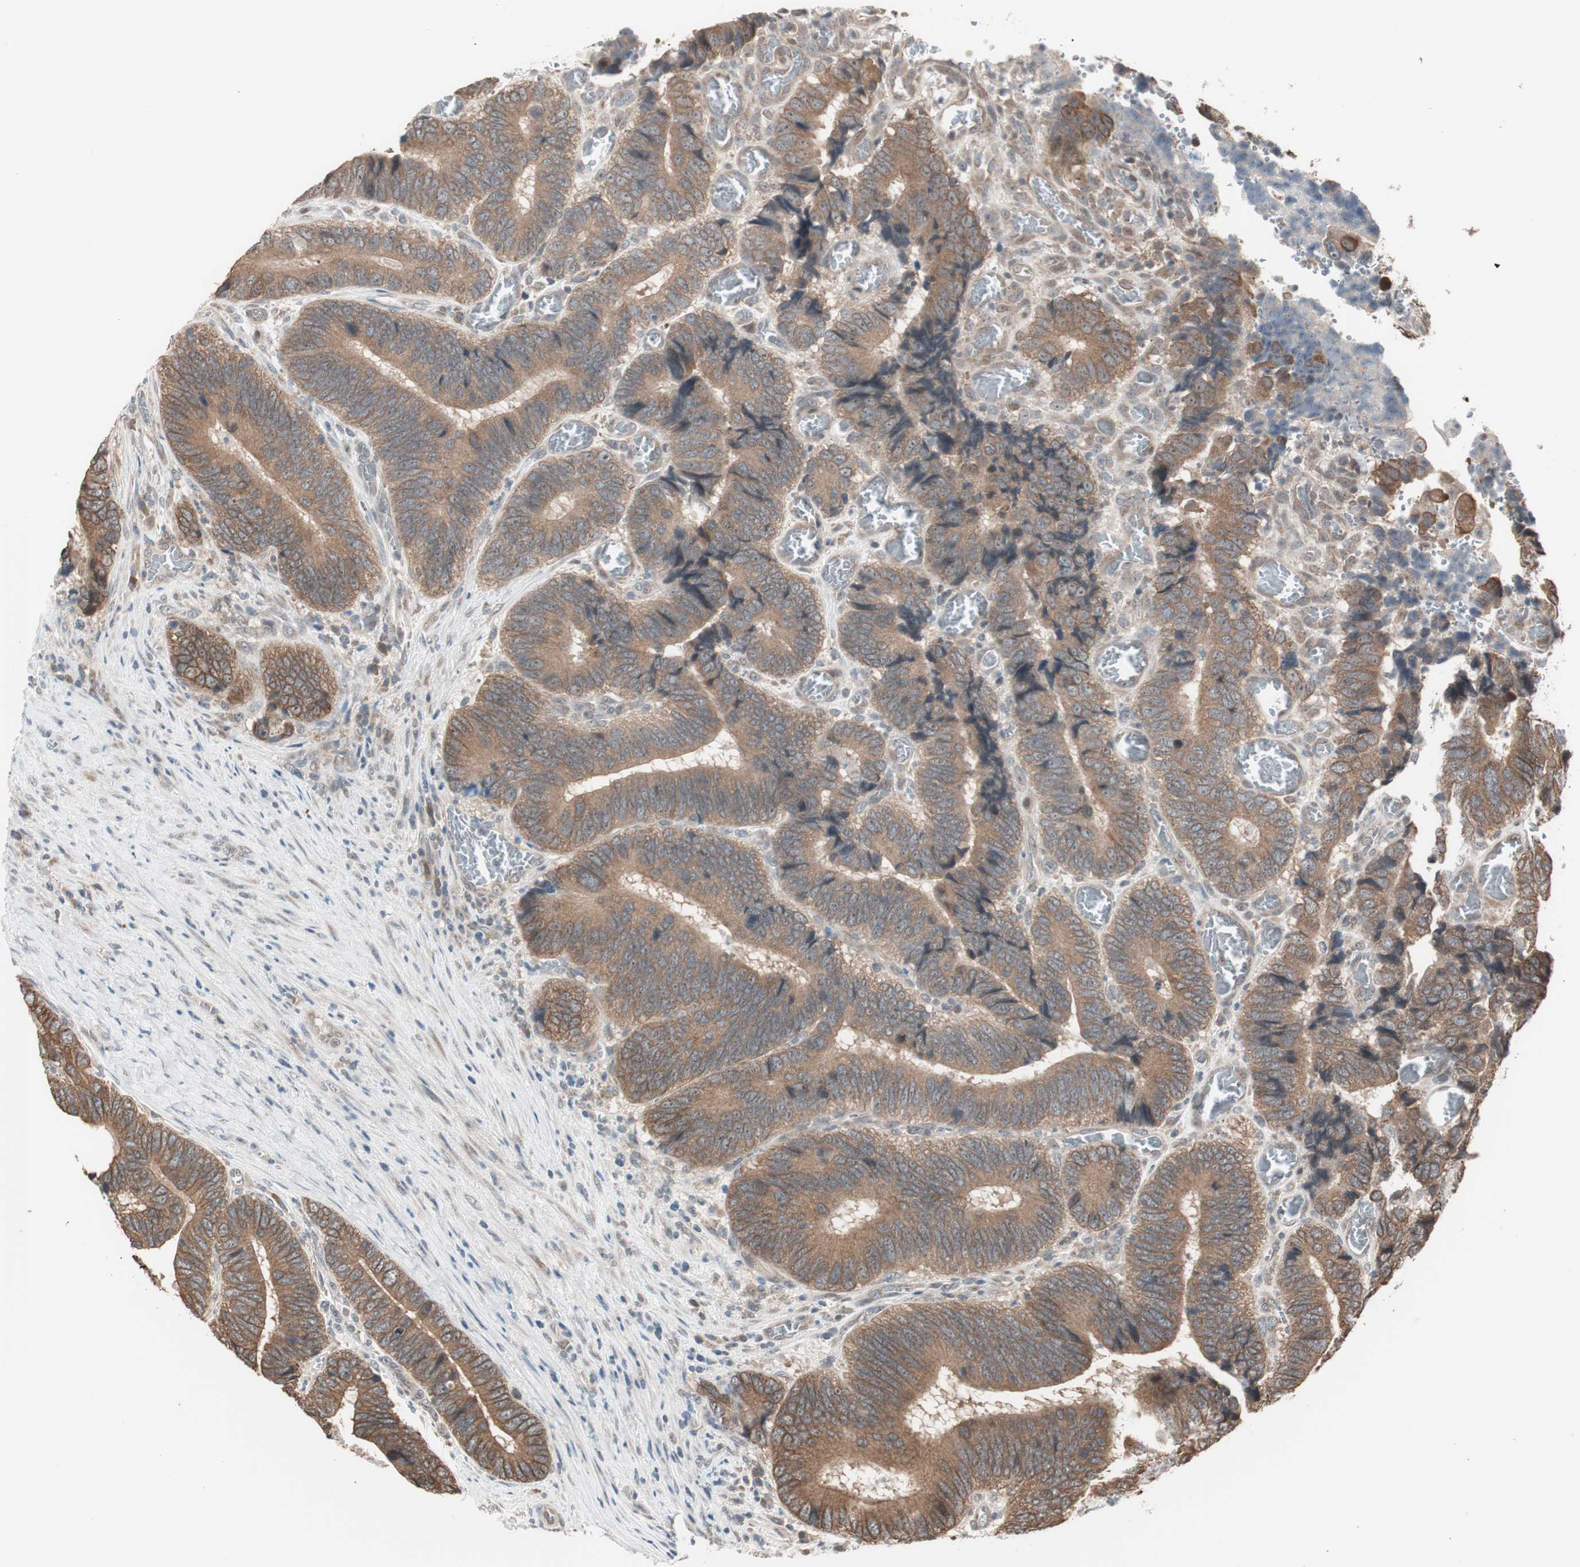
{"staining": {"intensity": "moderate", "quantity": ">75%", "location": "cytoplasmic/membranous"}, "tissue": "colorectal cancer", "cell_type": "Tumor cells", "image_type": "cancer", "snomed": [{"axis": "morphology", "description": "Adenocarcinoma, NOS"}, {"axis": "topography", "description": "Colon"}], "caption": "A medium amount of moderate cytoplasmic/membranous expression is appreciated in about >75% of tumor cells in colorectal adenocarcinoma tissue.", "gene": "FBXO5", "patient": {"sex": "male", "age": 72}}